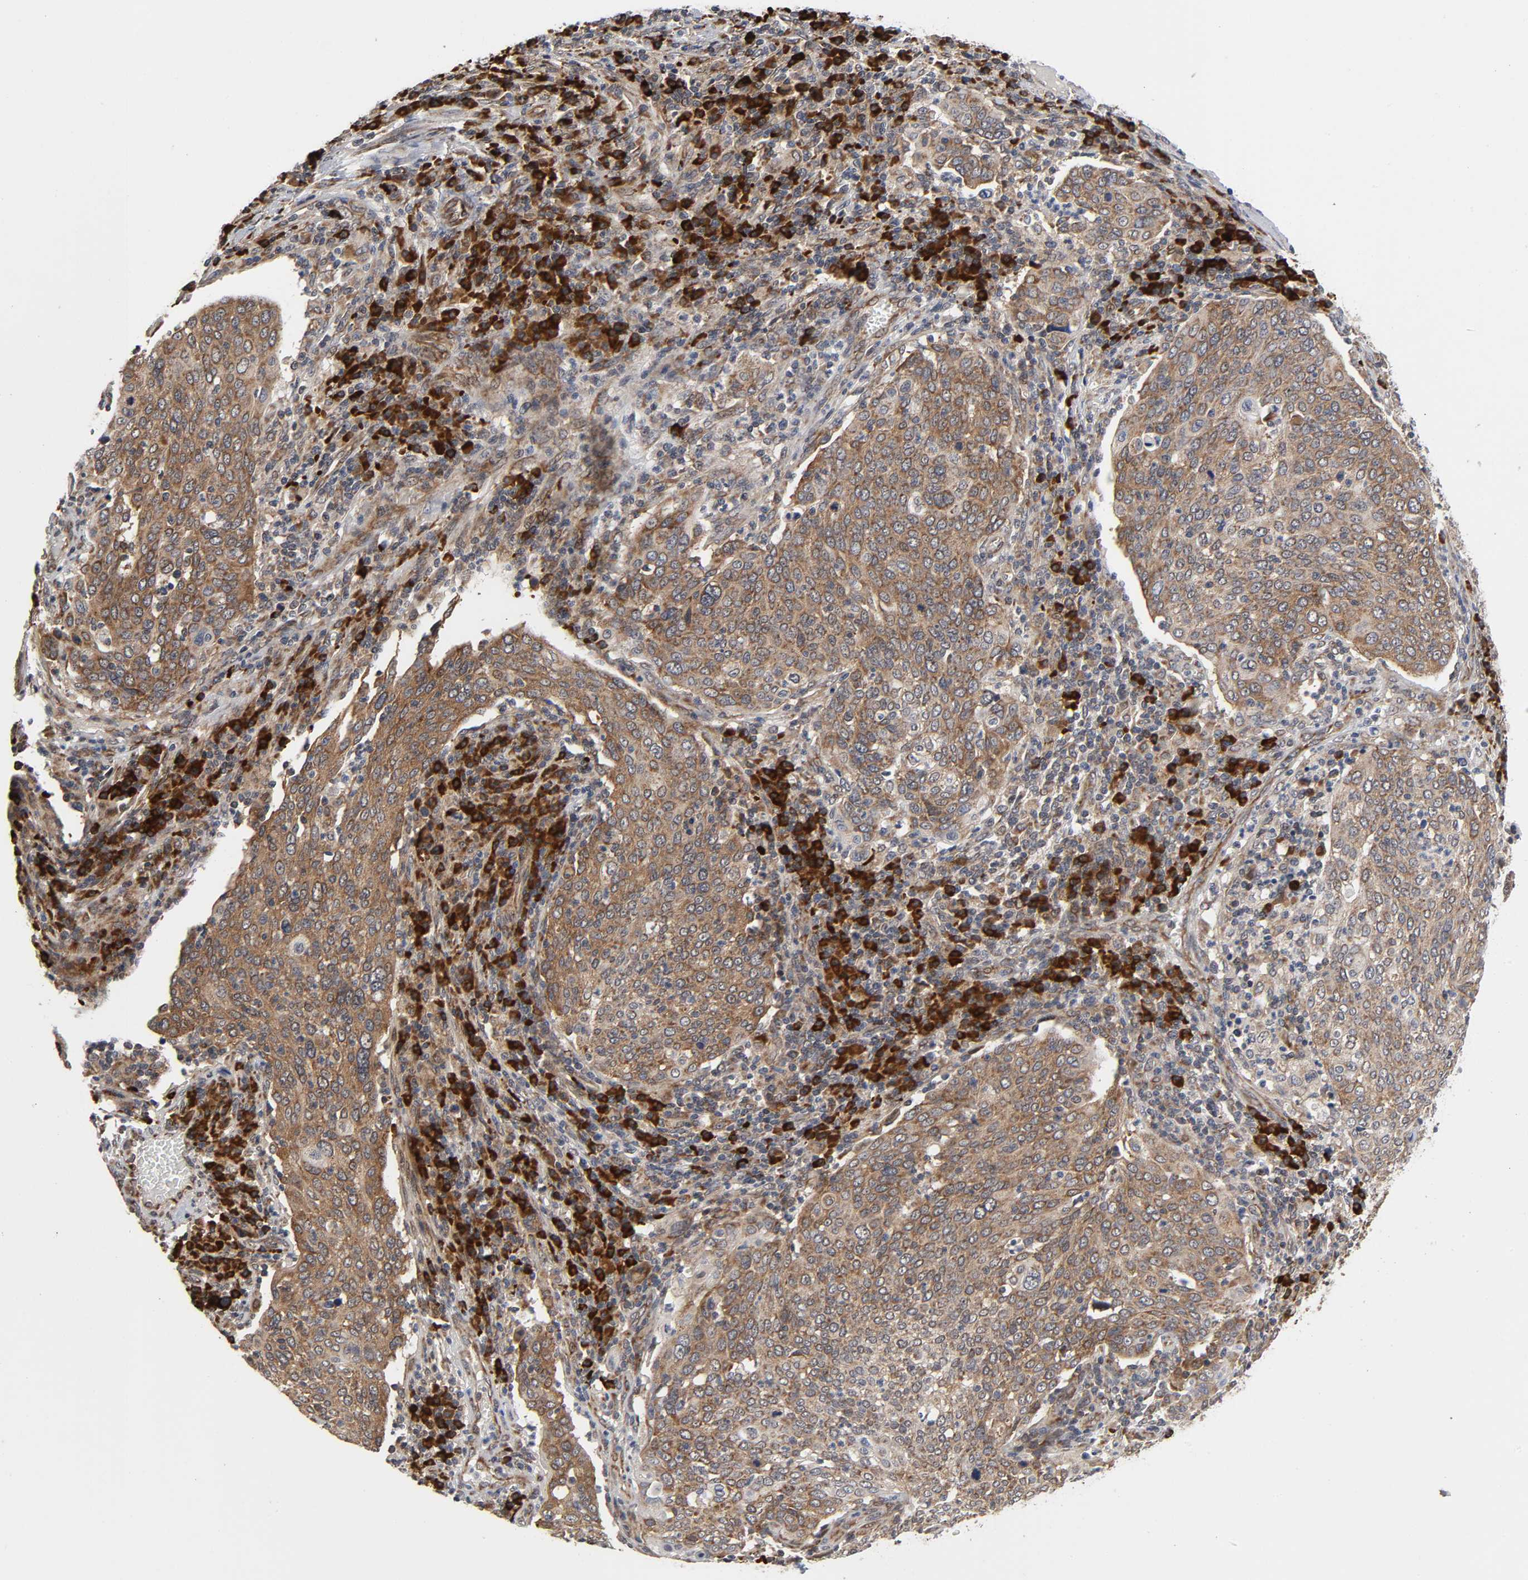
{"staining": {"intensity": "moderate", "quantity": ">75%", "location": "cytoplasmic/membranous"}, "tissue": "cervical cancer", "cell_type": "Tumor cells", "image_type": "cancer", "snomed": [{"axis": "morphology", "description": "Squamous cell carcinoma, NOS"}, {"axis": "topography", "description": "Cervix"}], "caption": "Approximately >75% of tumor cells in human cervical cancer demonstrate moderate cytoplasmic/membranous protein staining as visualized by brown immunohistochemical staining.", "gene": "SLC30A9", "patient": {"sex": "female", "age": 40}}